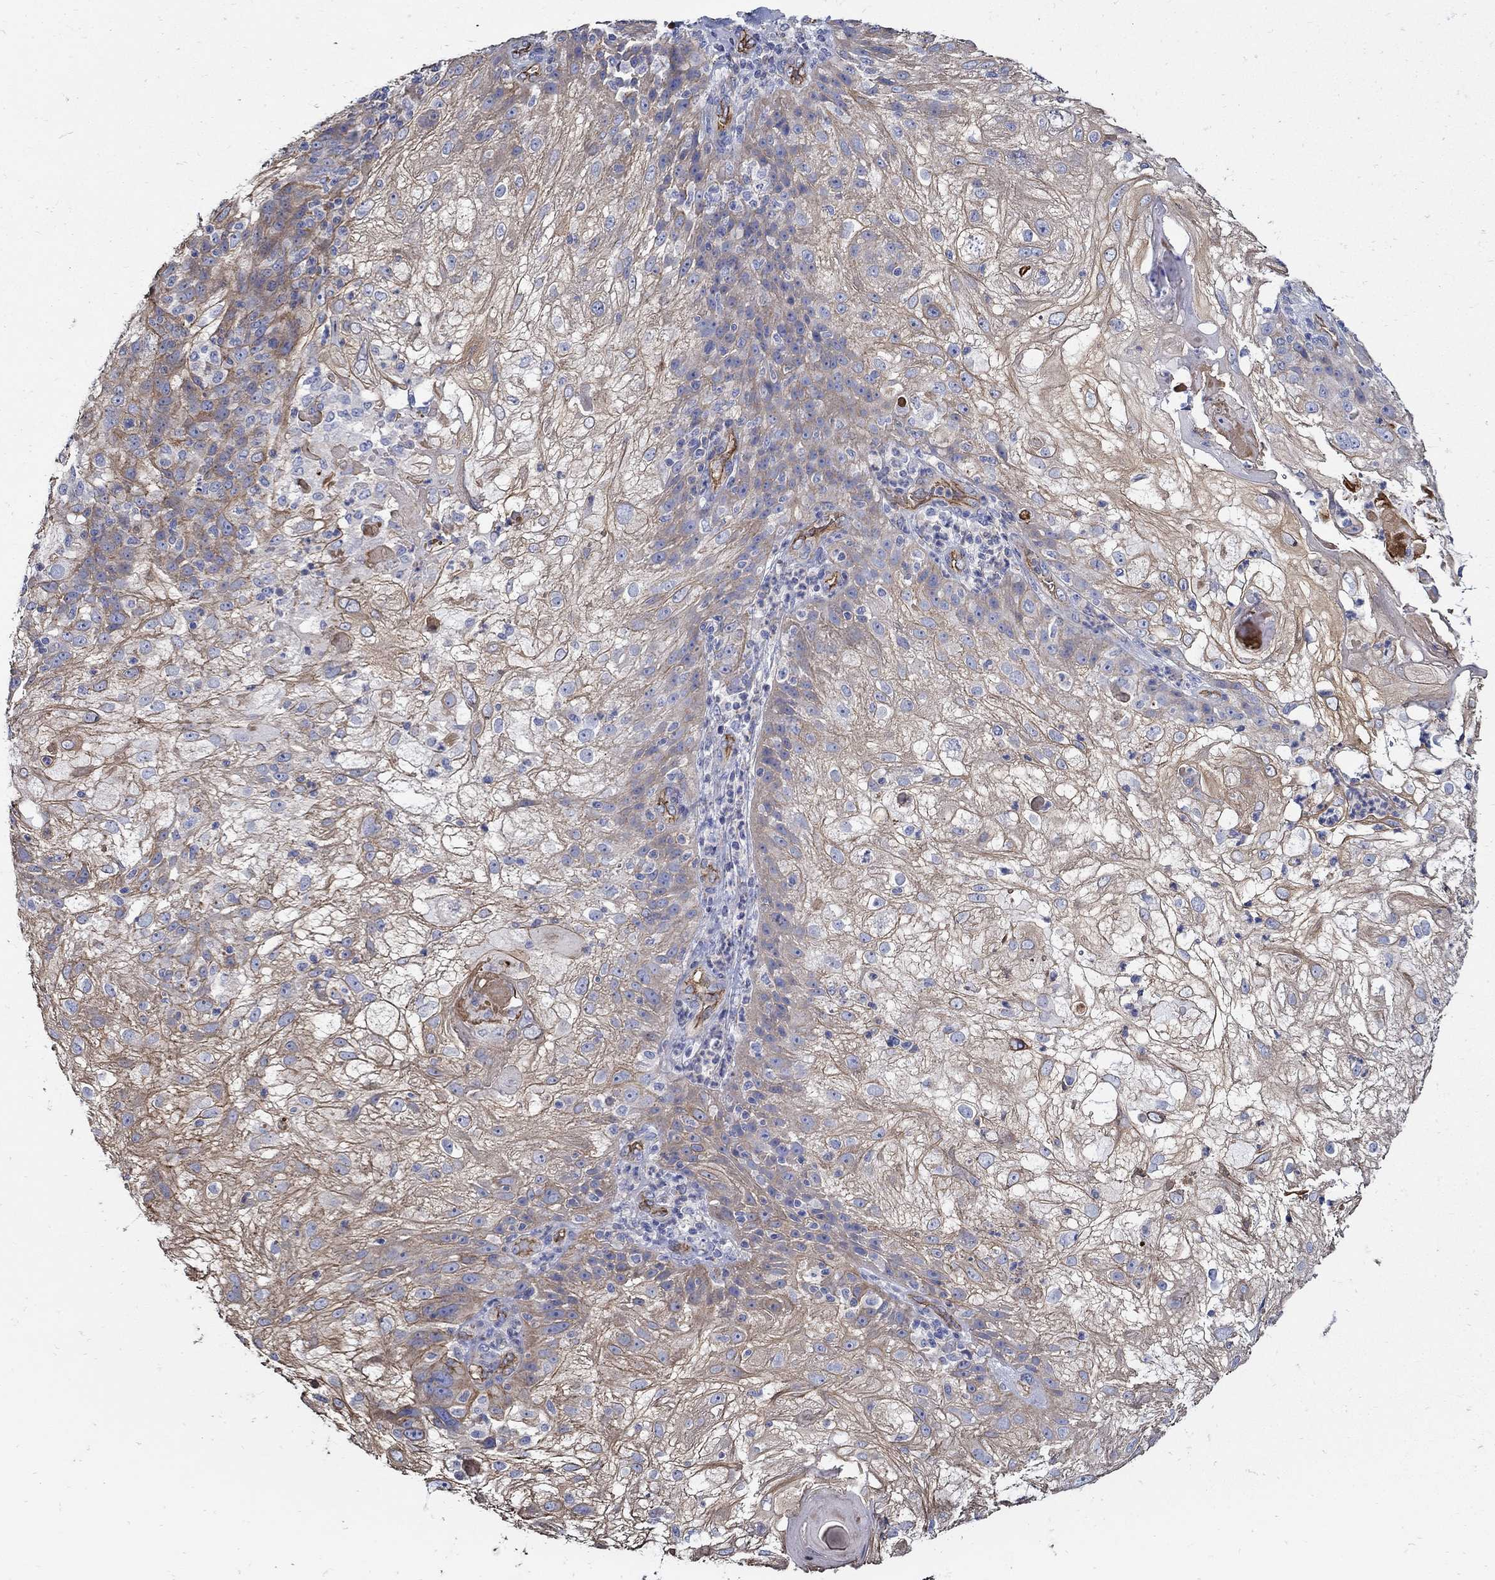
{"staining": {"intensity": "moderate", "quantity": "25%-75%", "location": "cytoplasmic/membranous"}, "tissue": "skin cancer", "cell_type": "Tumor cells", "image_type": "cancer", "snomed": [{"axis": "morphology", "description": "Normal tissue, NOS"}, {"axis": "morphology", "description": "Squamous cell carcinoma, NOS"}, {"axis": "topography", "description": "Skin"}], "caption": "Protein staining exhibits moderate cytoplasmic/membranous staining in about 25%-75% of tumor cells in squamous cell carcinoma (skin).", "gene": "APBB3", "patient": {"sex": "female", "age": 83}}